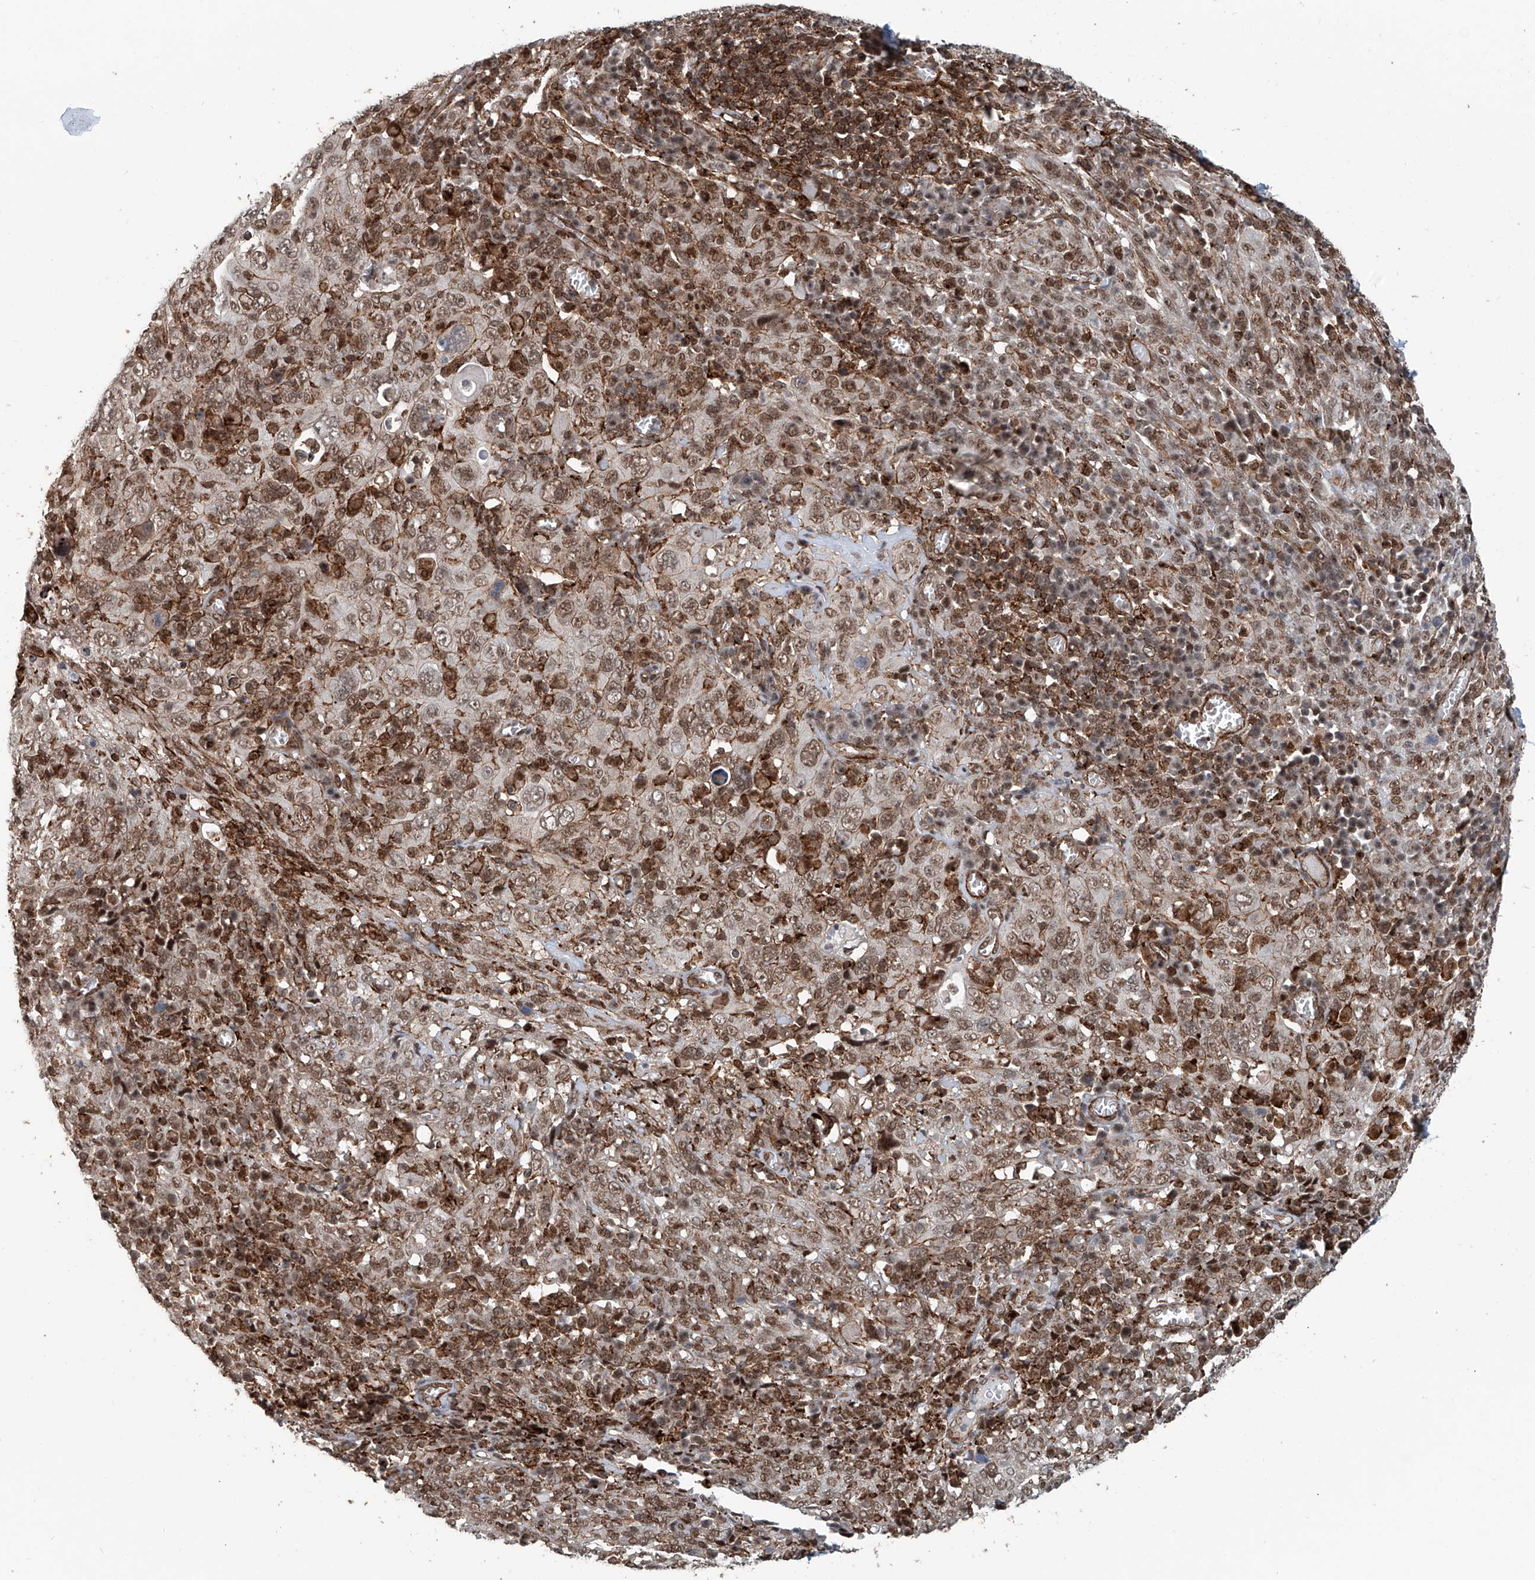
{"staining": {"intensity": "moderate", "quantity": ">75%", "location": "nuclear"}, "tissue": "cervical cancer", "cell_type": "Tumor cells", "image_type": "cancer", "snomed": [{"axis": "morphology", "description": "Squamous cell carcinoma, NOS"}, {"axis": "topography", "description": "Cervix"}], "caption": "Human squamous cell carcinoma (cervical) stained for a protein (brown) shows moderate nuclear positive expression in about >75% of tumor cells.", "gene": "SDE2", "patient": {"sex": "female", "age": 46}}